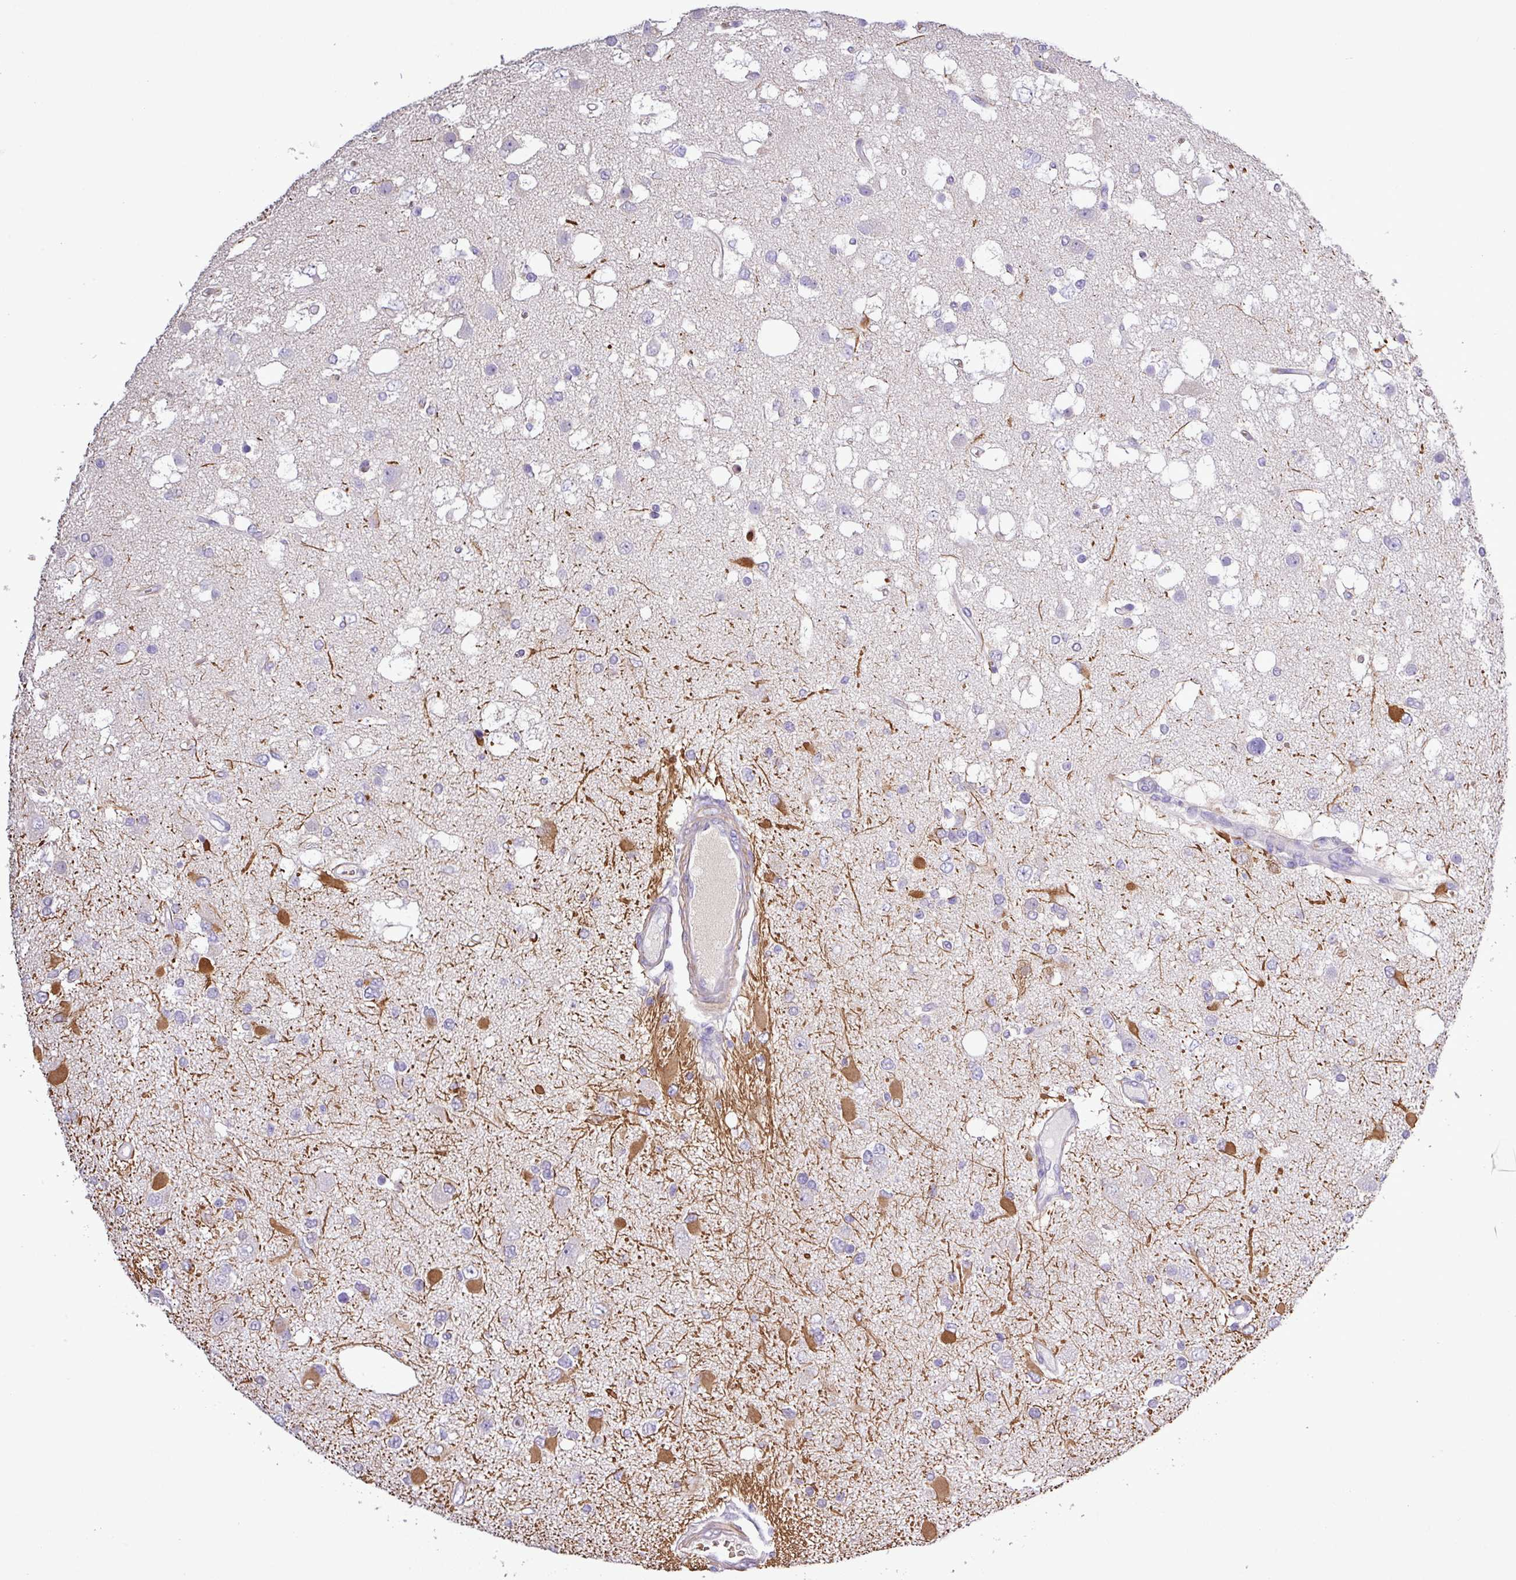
{"staining": {"intensity": "moderate", "quantity": "<25%", "location": "cytoplasmic/membranous"}, "tissue": "glioma", "cell_type": "Tumor cells", "image_type": "cancer", "snomed": [{"axis": "morphology", "description": "Glioma, malignant, High grade"}, {"axis": "topography", "description": "Brain"}], "caption": "Protein analysis of glioma tissue exhibits moderate cytoplasmic/membranous expression in about <25% of tumor cells. (Stains: DAB (3,3'-diaminobenzidine) in brown, nuclei in blue, Microscopy: brightfield microscopy at high magnification).", "gene": "MGAT4B", "patient": {"sex": "male", "age": 53}}